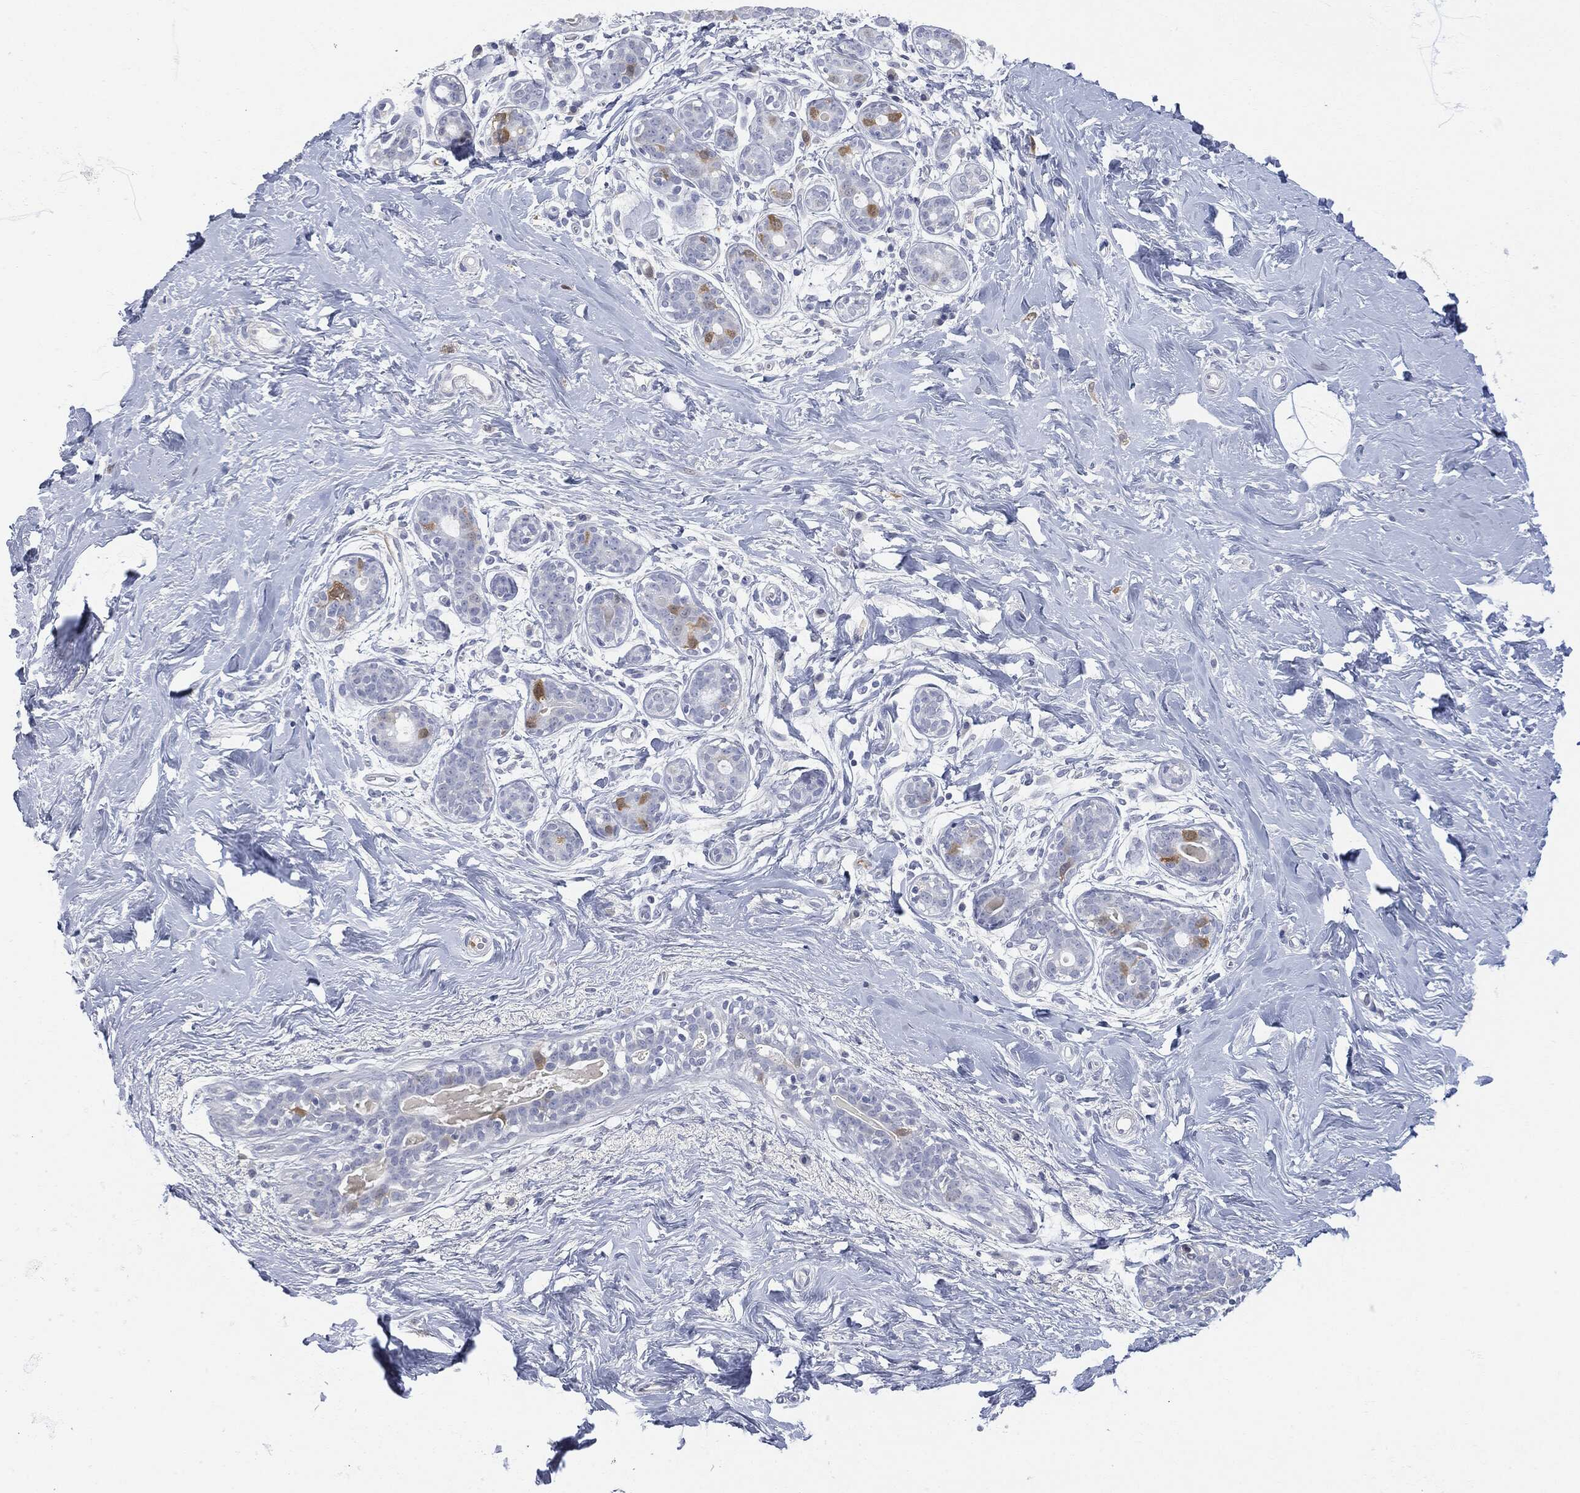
{"staining": {"intensity": "negative", "quantity": "none", "location": "none"}, "tissue": "breast", "cell_type": "Adipocytes", "image_type": "normal", "snomed": [{"axis": "morphology", "description": "Normal tissue, NOS"}, {"axis": "topography", "description": "Breast"}], "caption": "Immunohistochemistry (IHC) of unremarkable human breast demonstrates no expression in adipocytes.", "gene": "UBE2C", "patient": {"sex": "female", "age": 43}}